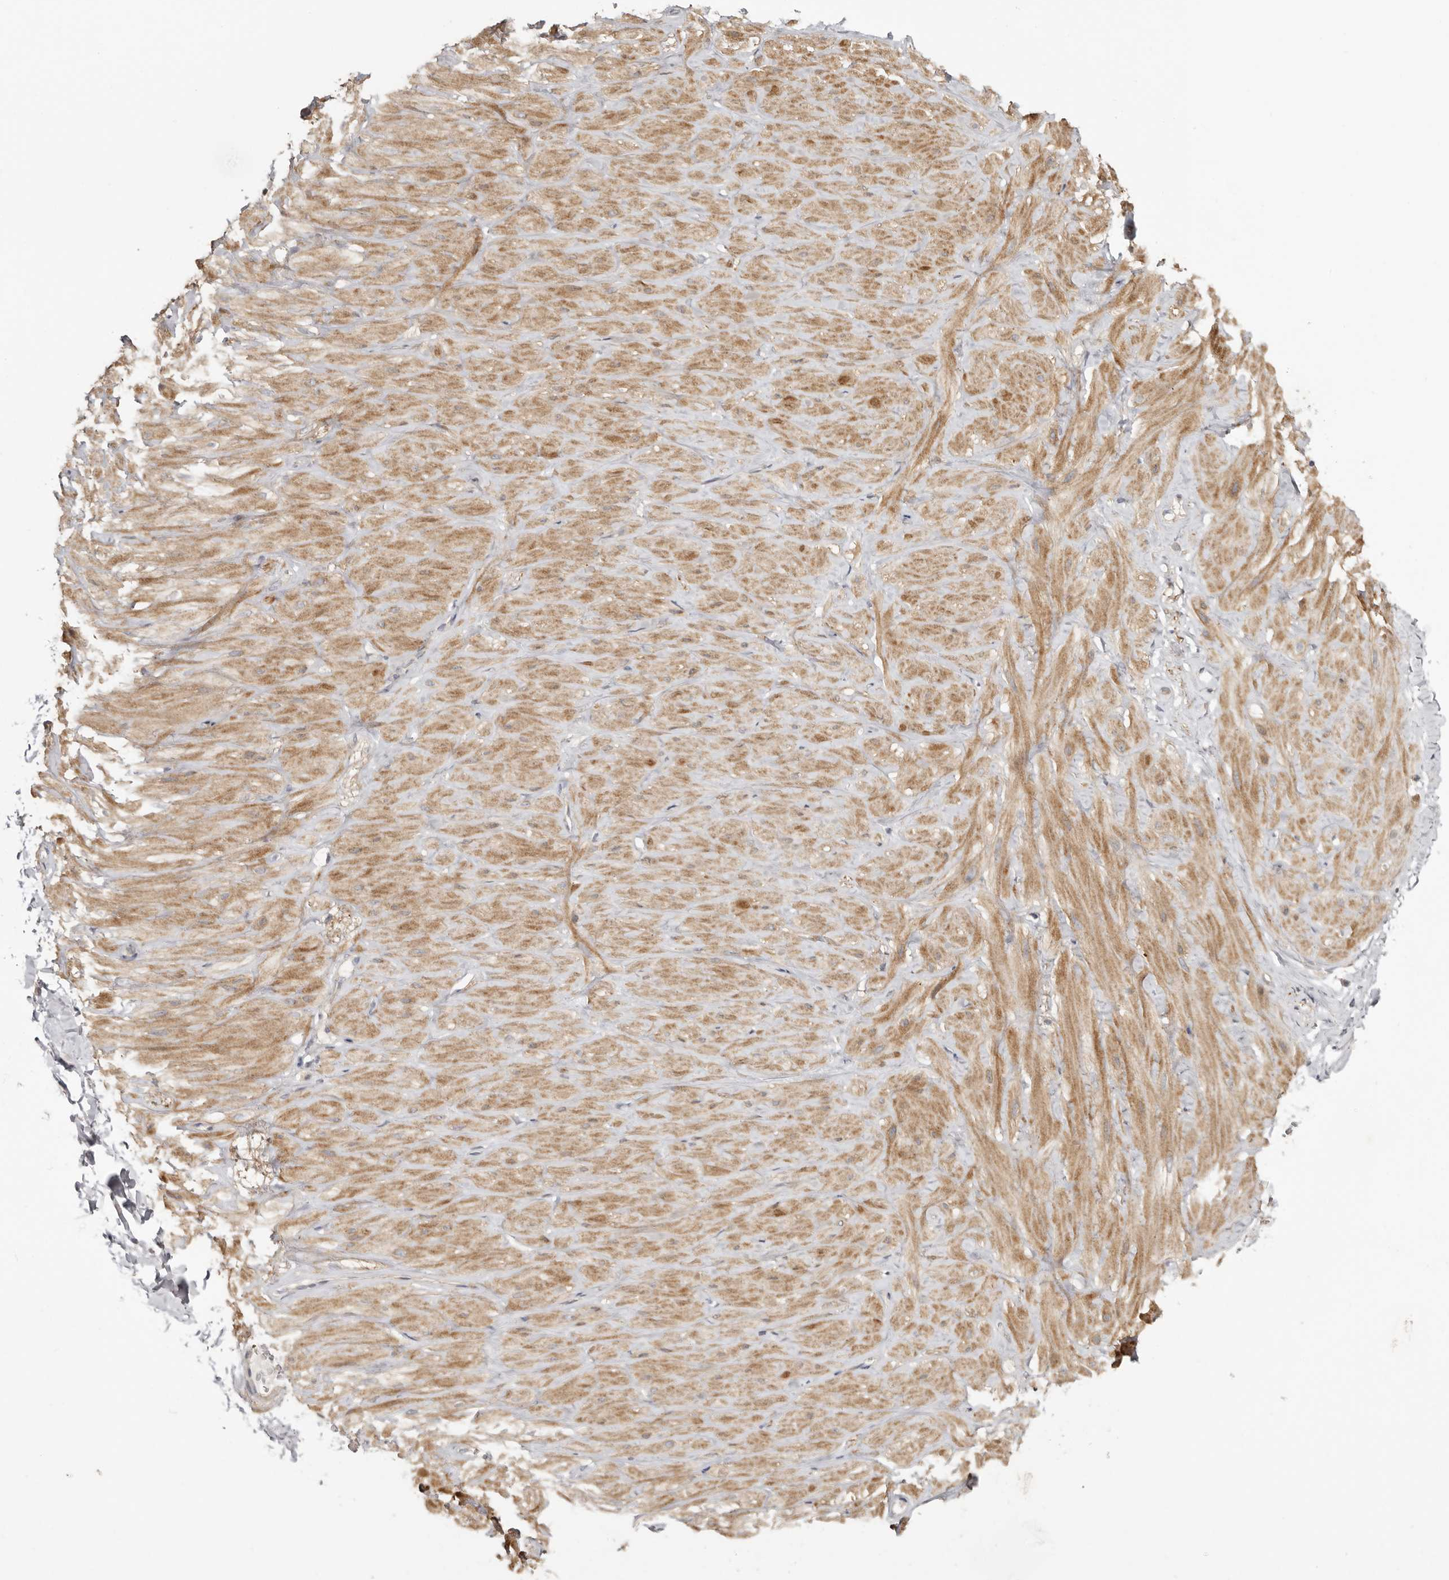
{"staining": {"intensity": "weak", "quantity": "25%-75%", "location": "cytoplasmic/membranous"}, "tissue": "adipose tissue", "cell_type": "Adipocytes", "image_type": "normal", "snomed": [{"axis": "morphology", "description": "Normal tissue, NOS"}, {"axis": "topography", "description": "Adipose tissue"}, {"axis": "topography", "description": "Vascular tissue"}, {"axis": "topography", "description": "Peripheral nerve tissue"}], "caption": "Immunohistochemical staining of normal human adipose tissue exhibits low levels of weak cytoplasmic/membranous staining in about 25%-75% of adipocytes.", "gene": "MSRB2", "patient": {"sex": "male", "age": 25}}